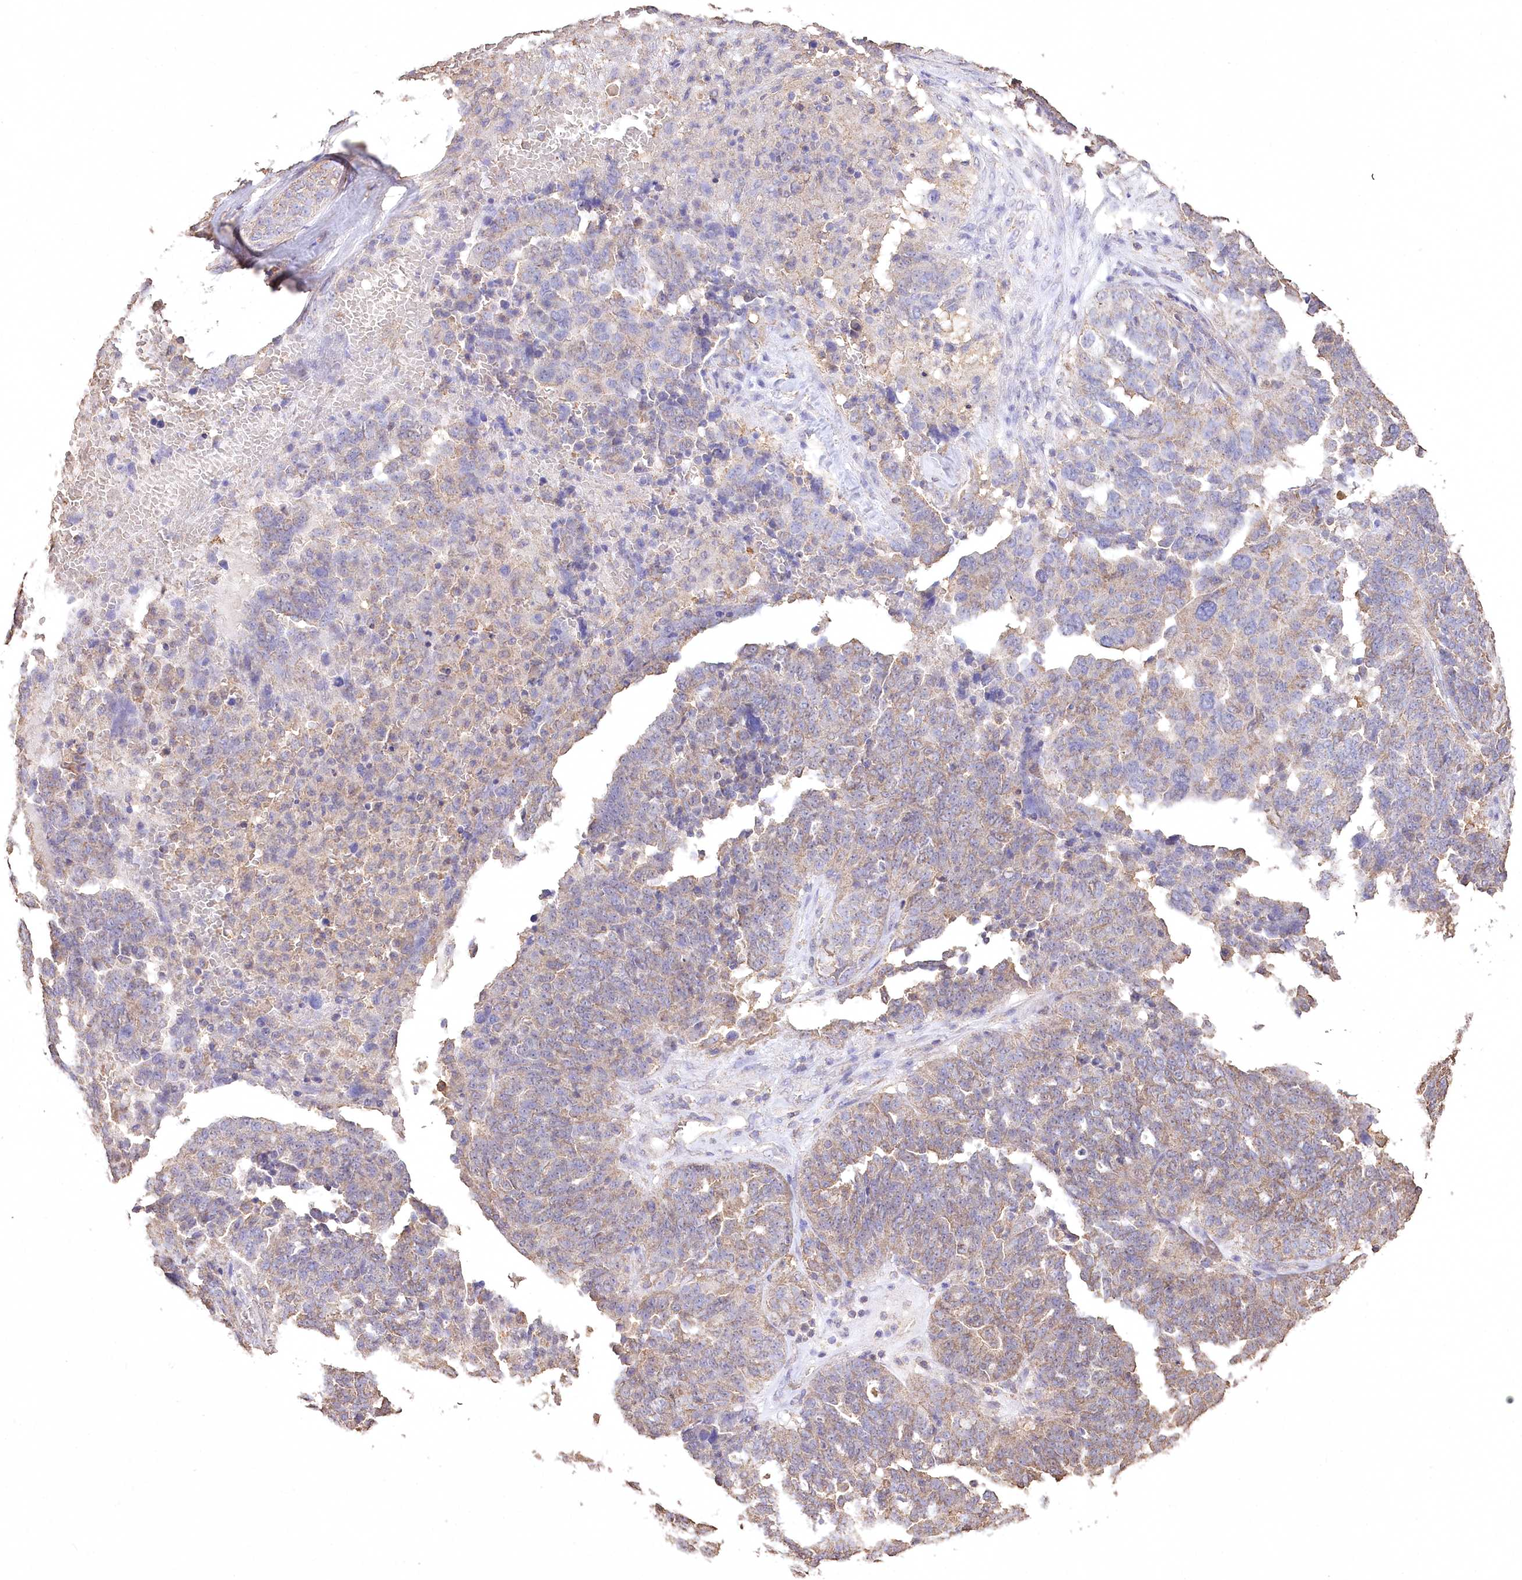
{"staining": {"intensity": "weak", "quantity": "<25%", "location": "cytoplasmic/membranous"}, "tissue": "ovarian cancer", "cell_type": "Tumor cells", "image_type": "cancer", "snomed": [{"axis": "morphology", "description": "Cystadenocarcinoma, serous, NOS"}, {"axis": "topography", "description": "Ovary"}], "caption": "Immunohistochemical staining of ovarian serous cystadenocarcinoma reveals no significant expression in tumor cells.", "gene": "IREB2", "patient": {"sex": "female", "age": 59}}